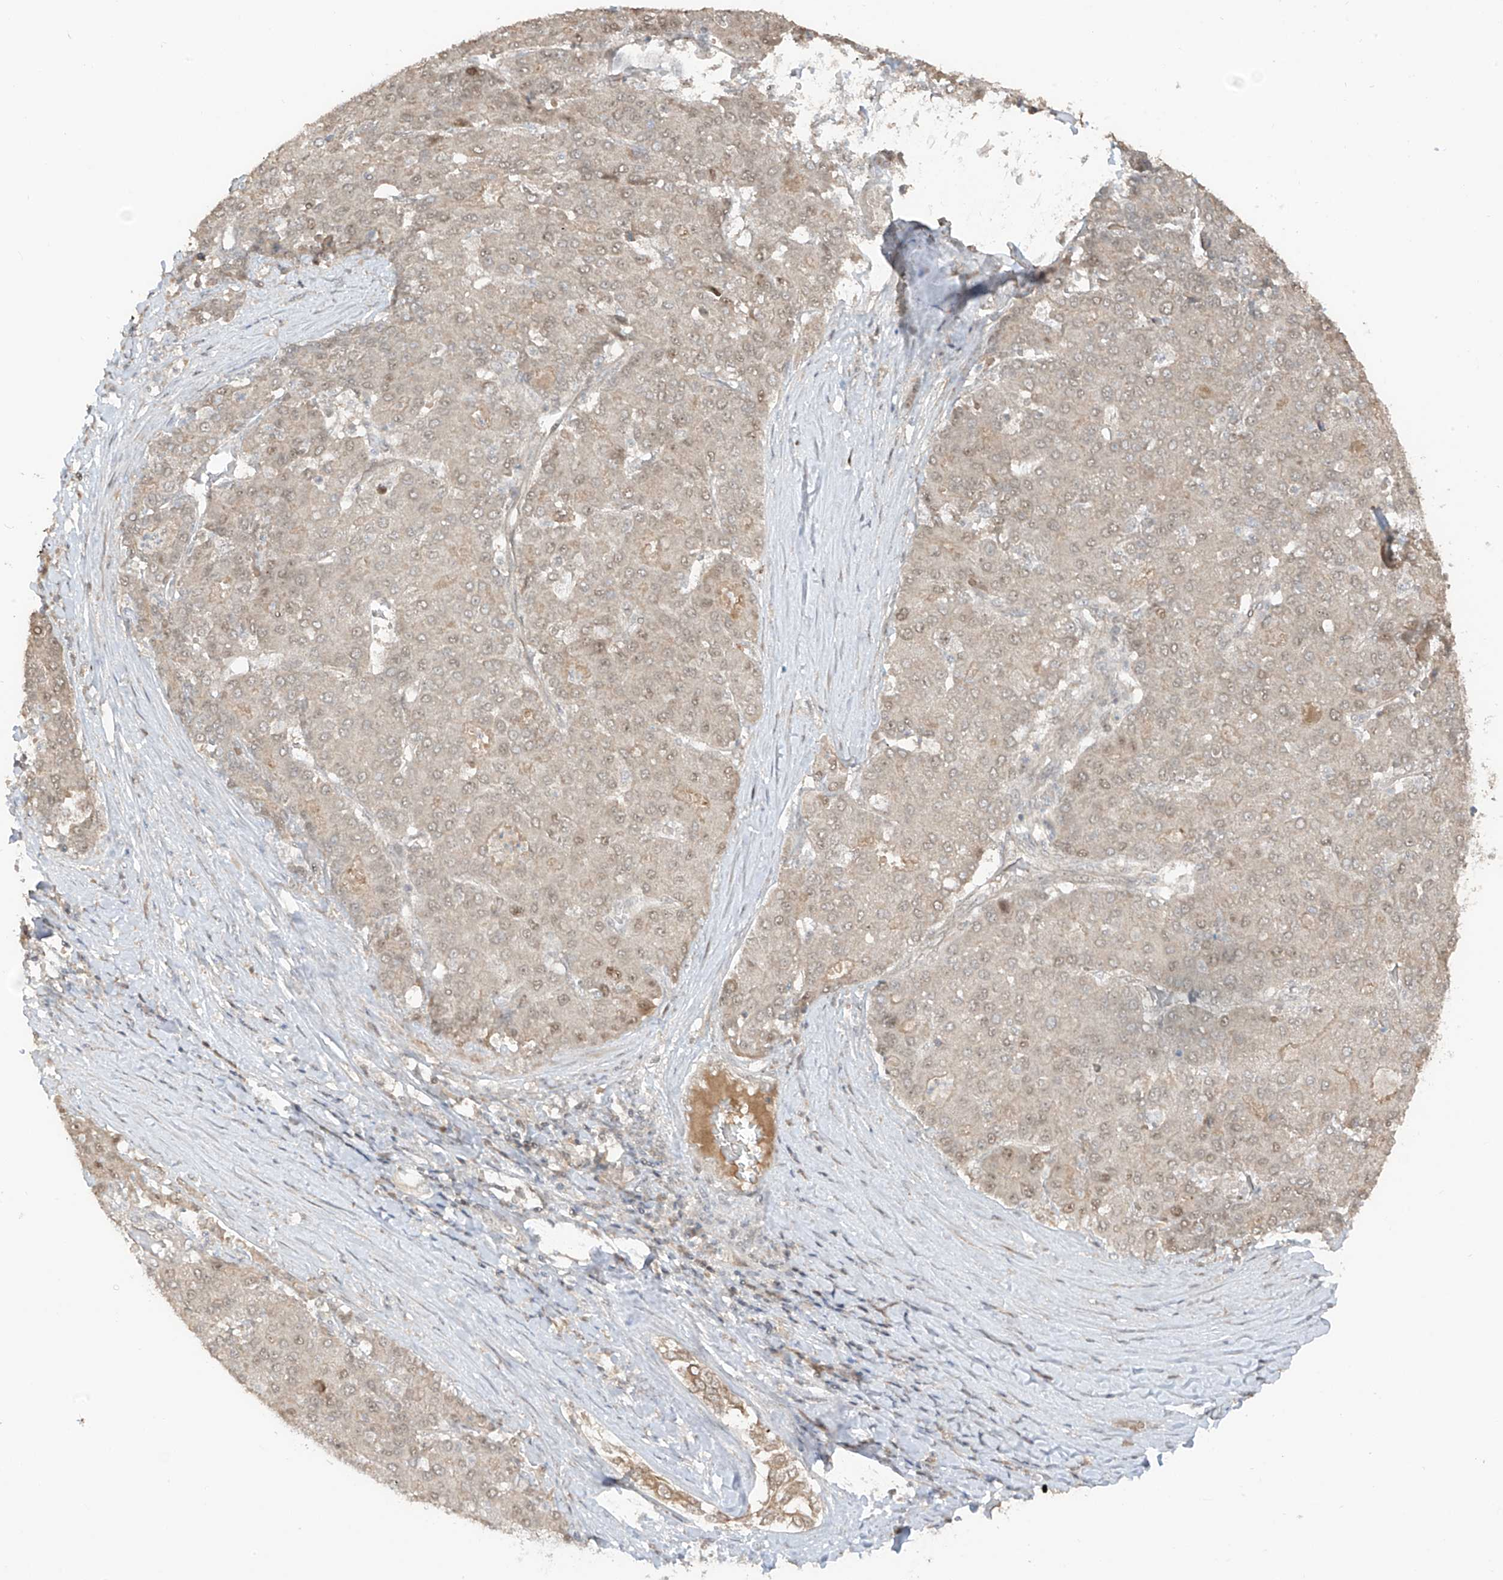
{"staining": {"intensity": "weak", "quantity": "25%-75%", "location": "nuclear"}, "tissue": "liver cancer", "cell_type": "Tumor cells", "image_type": "cancer", "snomed": [{"axis": "morphology", "description": "Carcinoma, Hepatocellular, NOS"}, {"axis": "topography", "description": "Liver"}], "caption": "Brown immunohistochemical staining in human liver hepatocellular carcinoma displays weak nuclear staining in about 25%-75% of tumor cells. (DAB = brown stain, brightfield microscopy at high magnification).", "gene": "COLGALT2", "patient": {"sex": "male", "age": 65}}